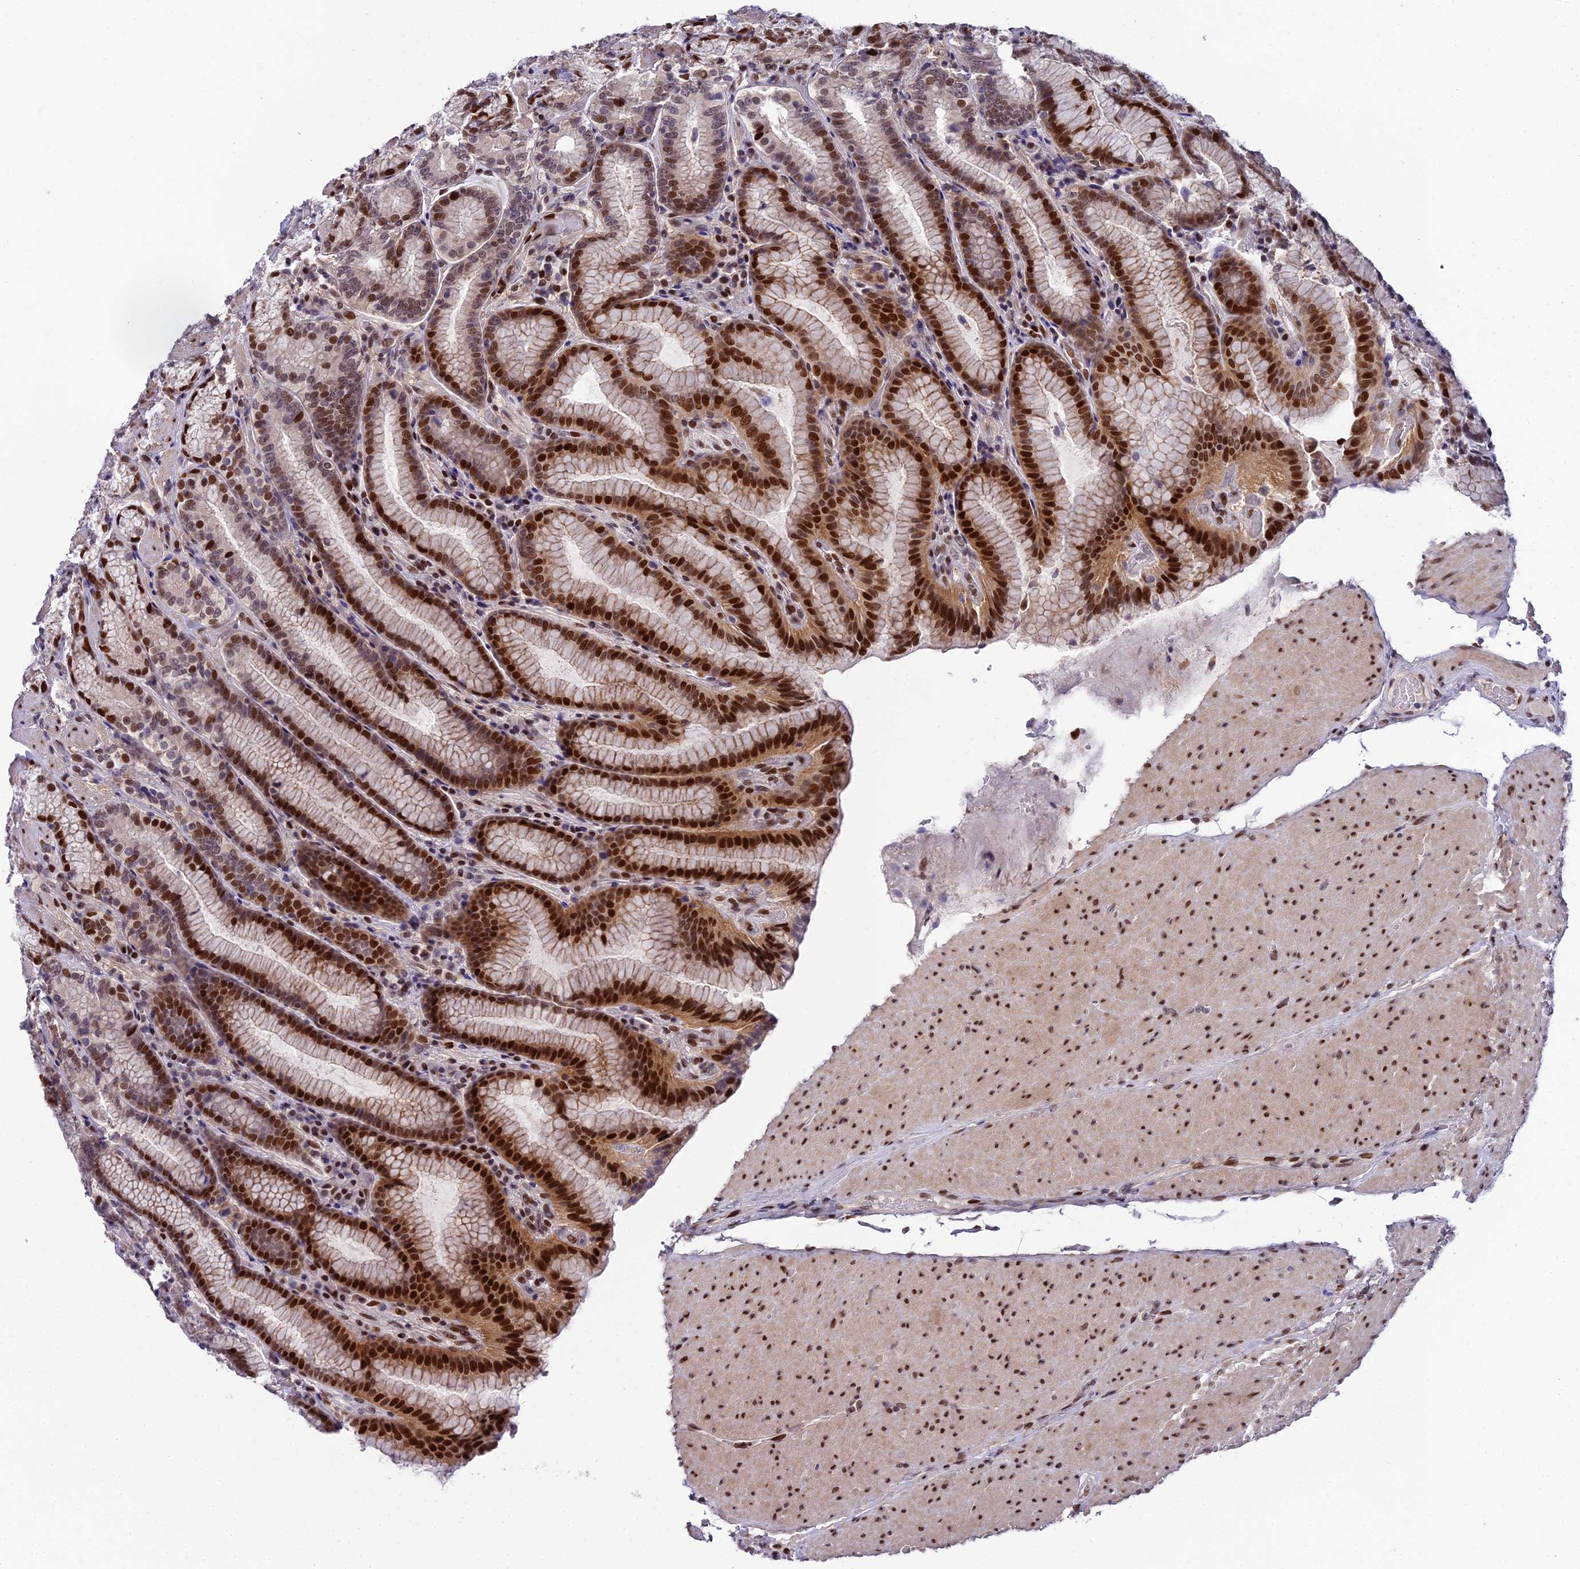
{"staining": {"intensity": "strong", "quantity": ">75%", "location": "cytoplasmic/membranous,nuclear"}, "tissue": "stomach", "cell_type": "Glandular cells", "image_type": "normal", "snomed": [{"axis": "morphology", "description": "Normal tissue, NOS"}, {"axis": "topography", "description": "Stomach, upper"}, {"axis": "topography", "description": "Stomach, lower"}], "caption": "The histopathology image exhibits a brown stain indicating the presence of a protein in the cytoplasmic/membranous,nuclear of glandular cells in stomach. (DAB IHC with brightfield microscopy, high magnification).", "gene": "ZNF707", "patient": {"sex": "female", "age": 76}}